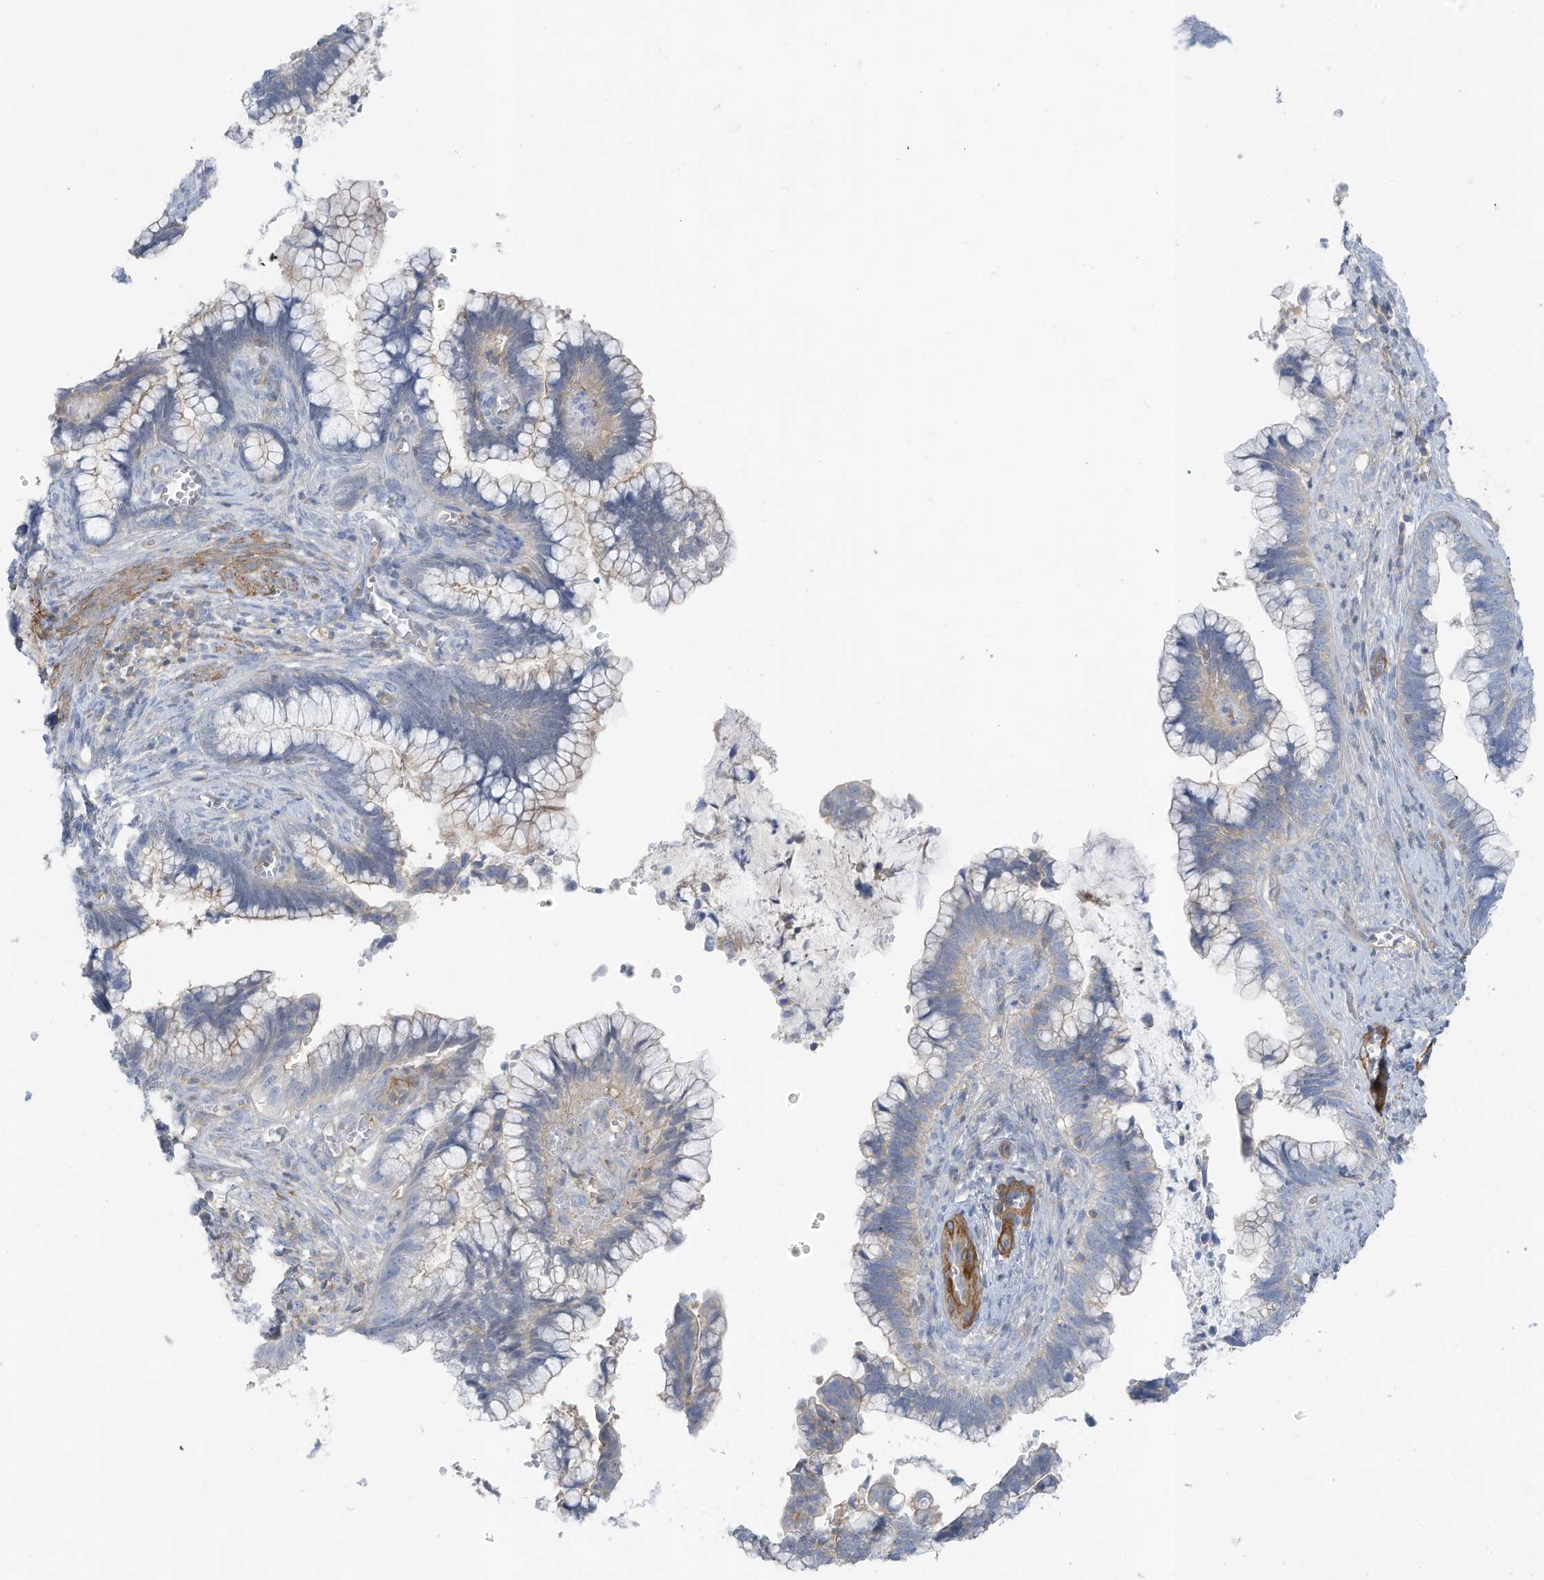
{"staining": {"intensity": "weak", "quantity": "<25%", "location": "cytoplasmic/membranous"}, "tissue": "cervical cancer", "cell_type": "Tumor cells", "image_type": "cancer", "snomed": [{"axis": "morphology", "description": "Adenocarcinoma, NOS"}, {"axis": "topography", "description": "Cervix"}], "caption": "There is no significant staining in tumor cells of cervical cancer.", "gene": "ZNF846", "patient": {"sex": "female", "age": 44}}